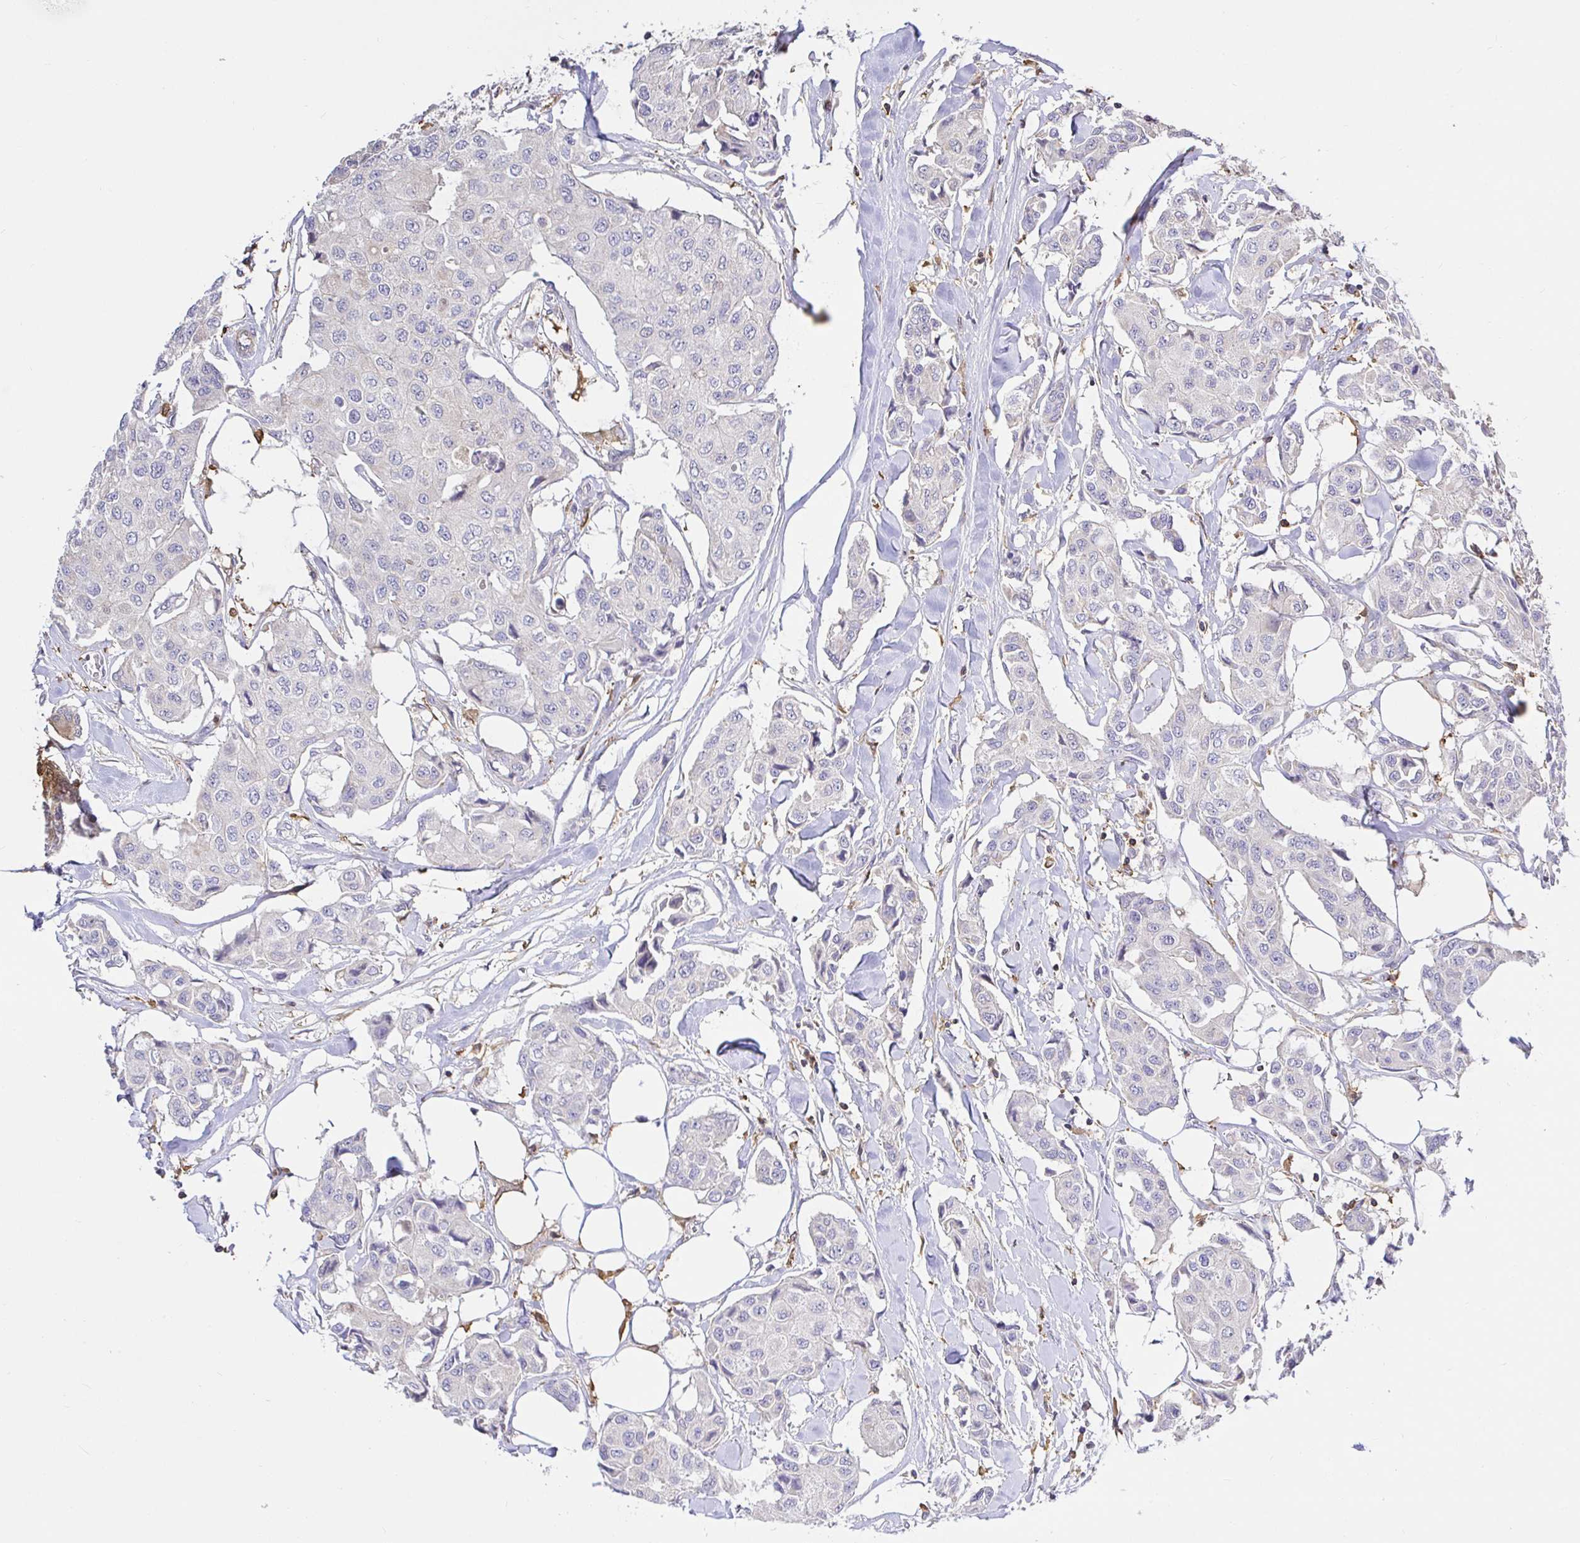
{"staining": {"intensity": "negative", "quantity": "none", "location": "none"}, "tissue": "breast cancer", "cell_type": "Tumor cells", "image_type": "cancer", "snomed": [{"axis": "morphology", "description": "Duct carcinoma"}, {"axis": "topography", "description": "Breast"}, {"axis": "topography", "description": "Lymph node"}], "caption": "A high-resolution photomicrograph shows immunohistochemistry staining of breast cancer, which displays no significant staining in tumor cells.", "gene": "SKAP1", "patient": {"sex": "female", "age": 80}}